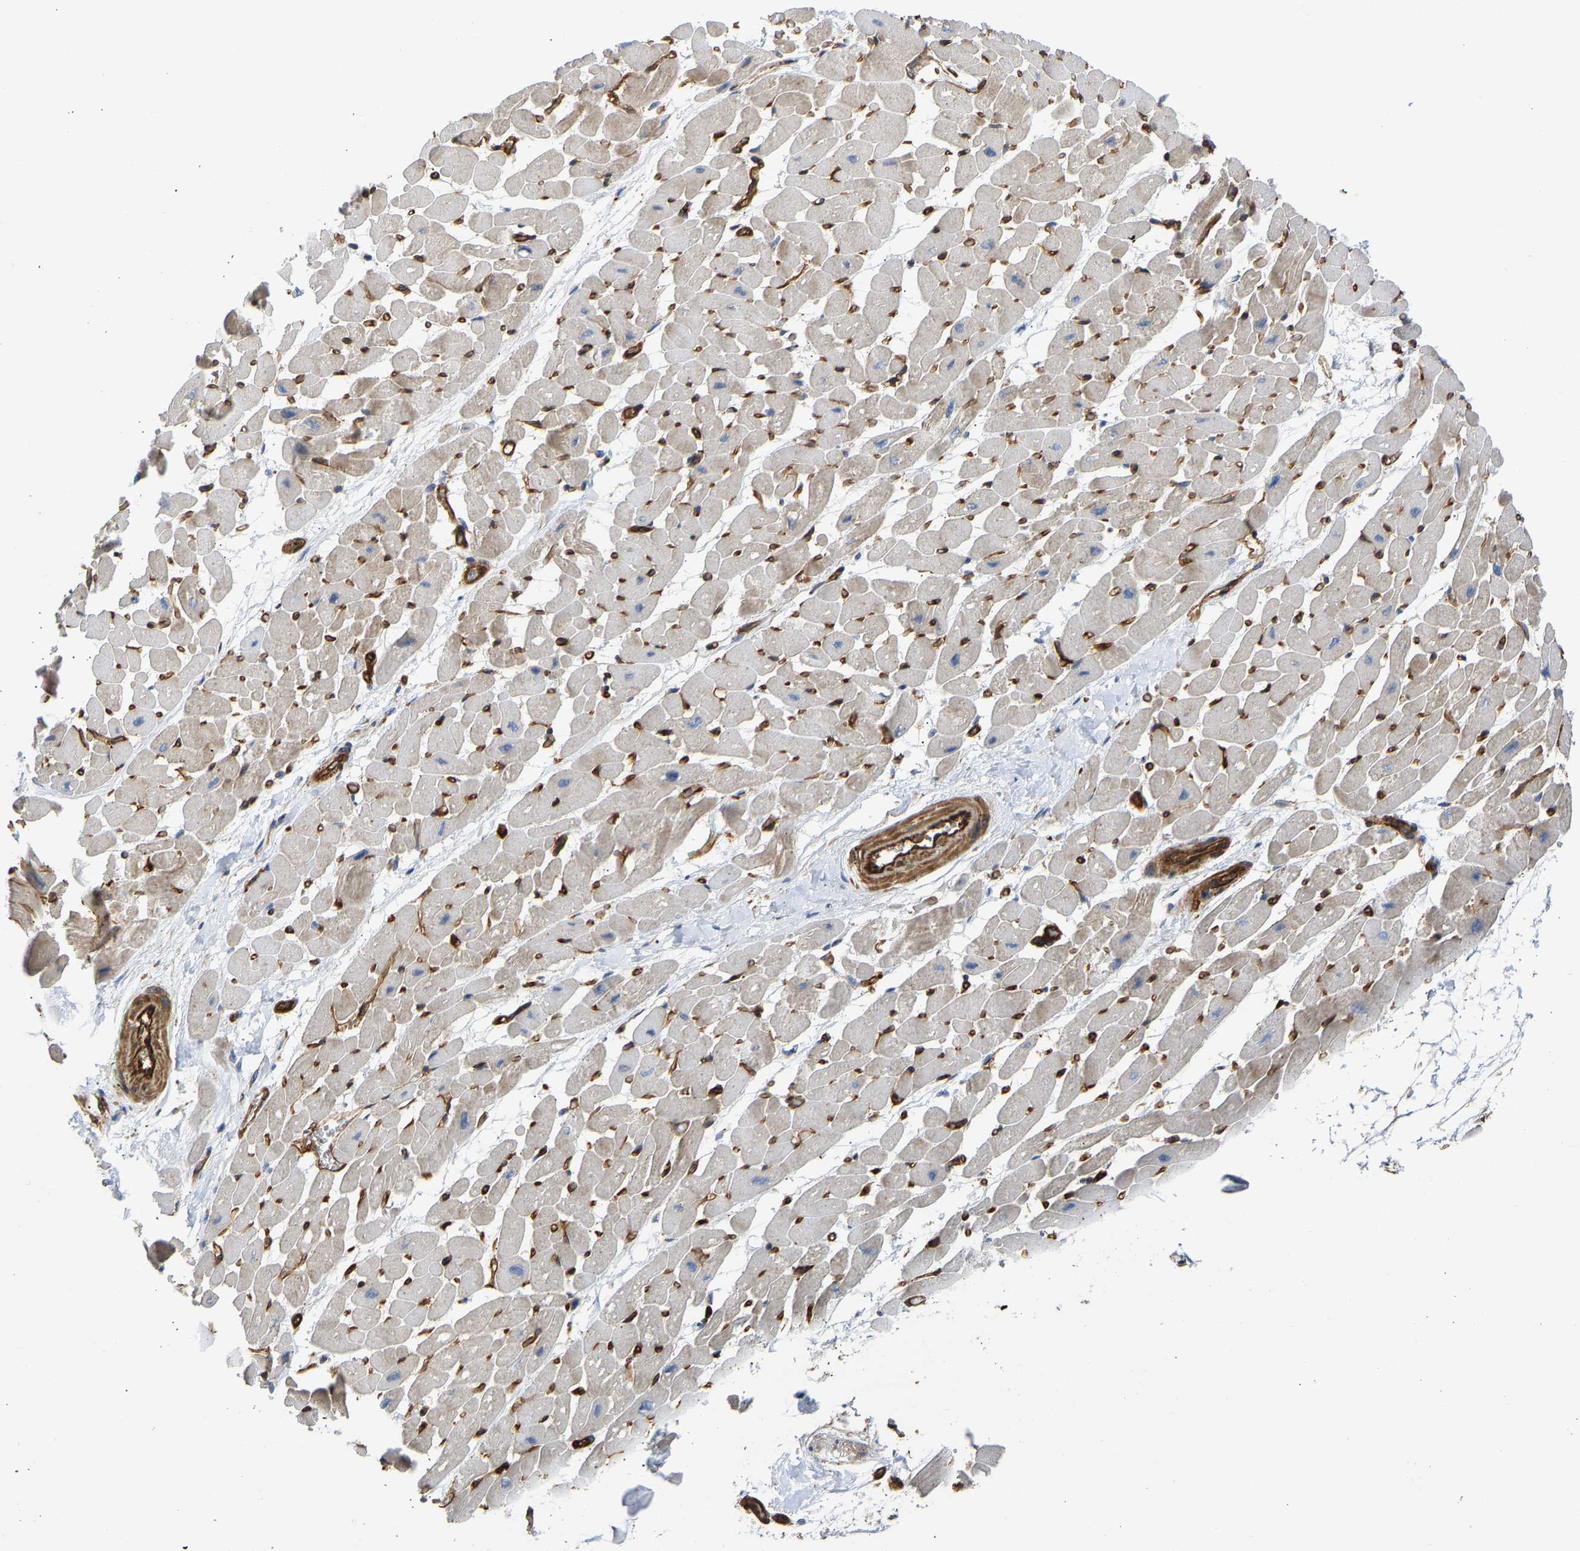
{"staining": {"intensity": "moderate", "quantity": "<25%", "location": "cytoplasmic/membranous"}, "tissue": "heart muscle", "cell_type": "Cardiomyocytes", "image_type": "normal", "snomed": [{"axis": "morphology", "description": "Normal tissue, NOS"}, {"axis": "topography", "description": "Heart"}], "caption": "This is an image of immunohistochemistry staining of unremarkable heart muscle, which shows moderate expression in the cytoplasmic/membranous of cardiomyocytes.", "gene": "MYO1C", "patient": {"sex": "male", "age": 45}}